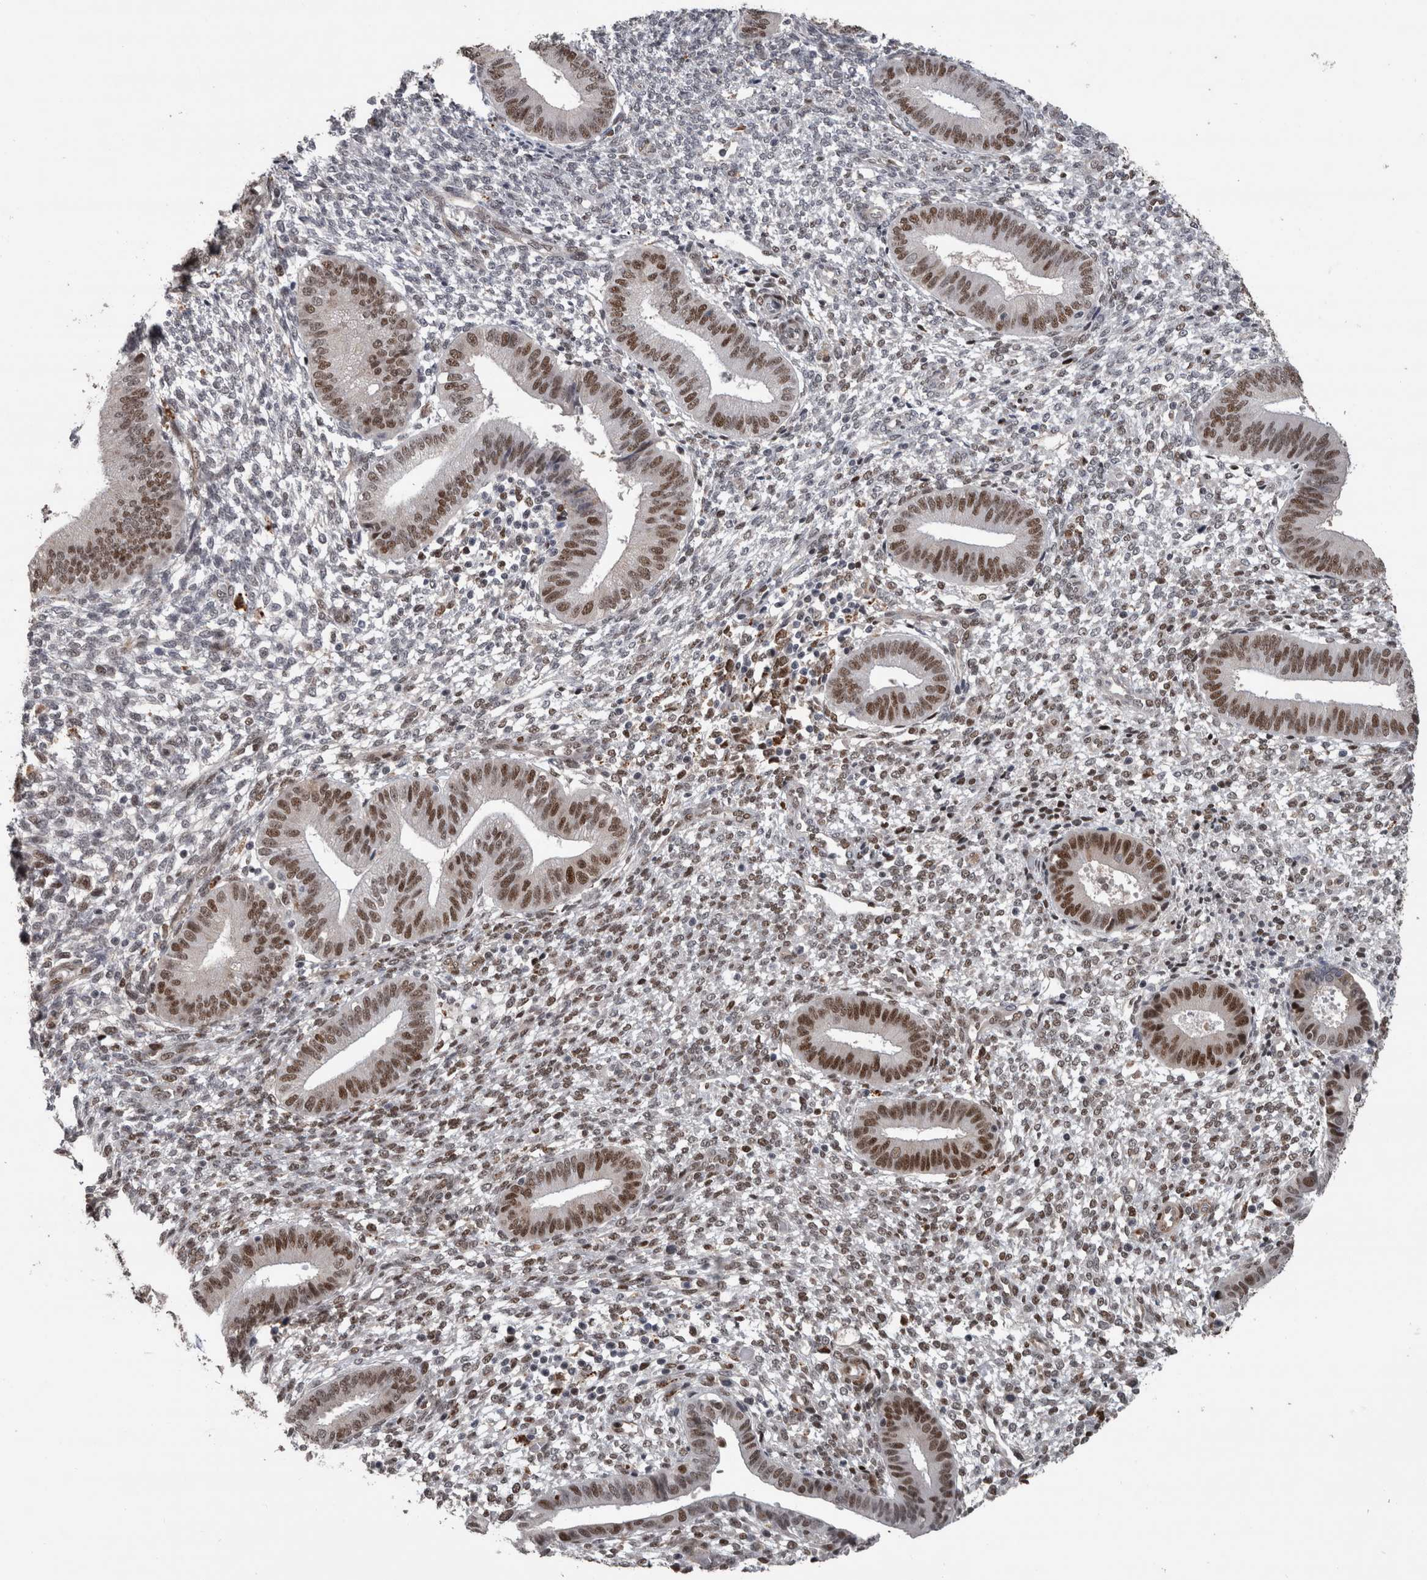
{"staining": {"intensity": "weak", "quantity": "25%-75%", "location": "nuclear"}, "tissue": "endometrium", "cell_type": "Cells in endometrial stroma", "image_type": "normal", "snomed": [{"axis": "morphology", "description": "Normal tissue, NOS"}, {"axis": "topography", "description": "Endometrium"}], "caption": "Endometrium stained with a brown dye reveals weak nuclear positive expression in approximately 25%-75% of cells in endometrial stroma.", "gene": "POLD2", "patient": {"sex": "female", "age": 46}}